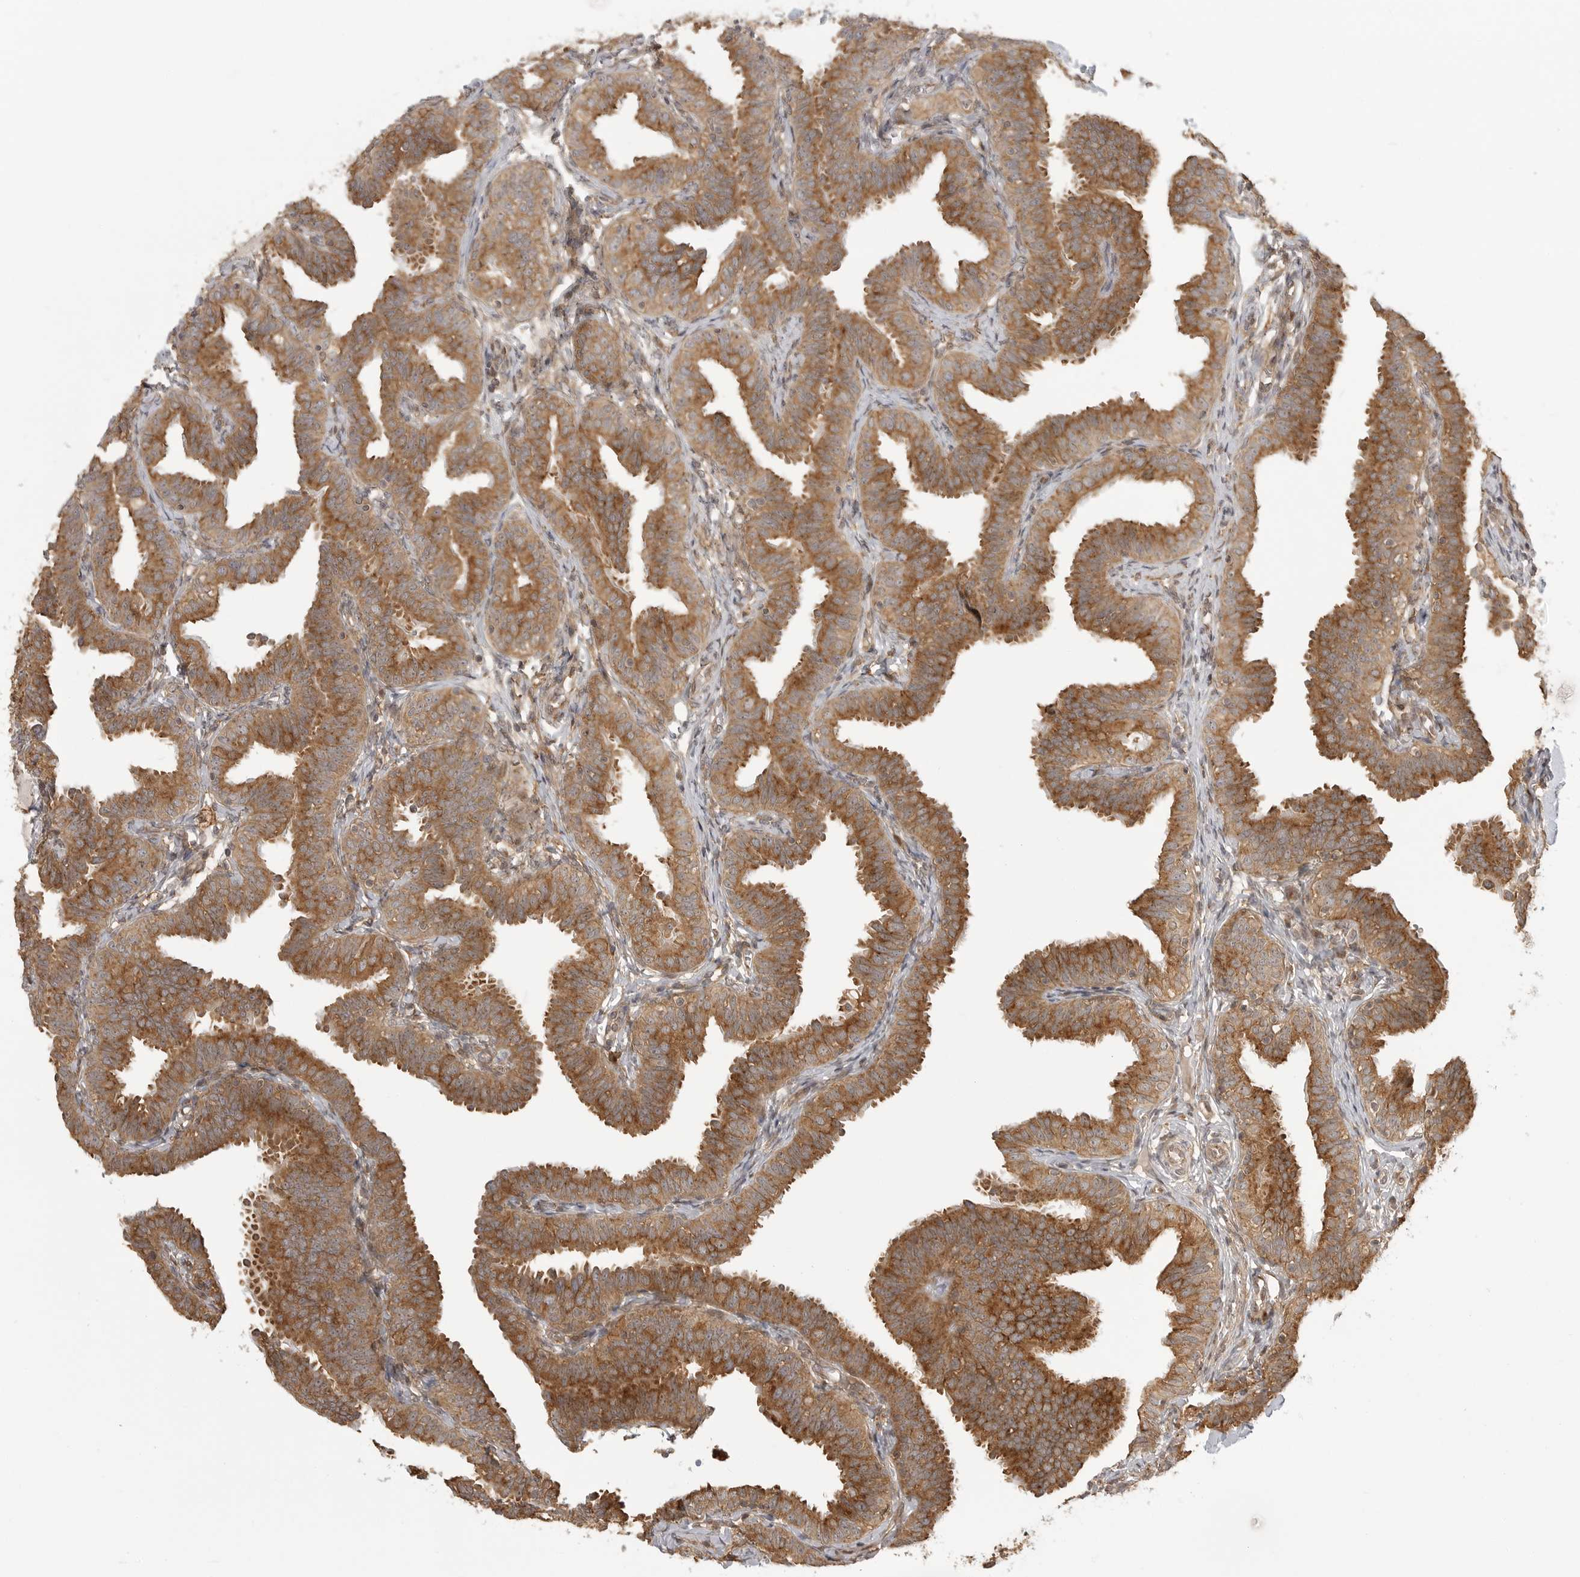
{"staining": {"intensity": "moderate", "quantity": ">75%", "location": "cytoplasmic/membranous"}, "tissue": "fallopian tube", "cell_type": "Glandular cells", "image_type": "normal", "snomed": [{"axis": "morphology", "description": "Normal tissue, NOS"}, {"axis": "topography", "description": "Fallopian tube"}], "caption": "An immunohistochemistry image of normal tissue is shown. Protein staining in brown highlights moderate cytoplasmic/membranous positivity in fallopian tube within glandular cells.", "gene": "FAT3", "patient": {"sex": "female", "age": 35}}